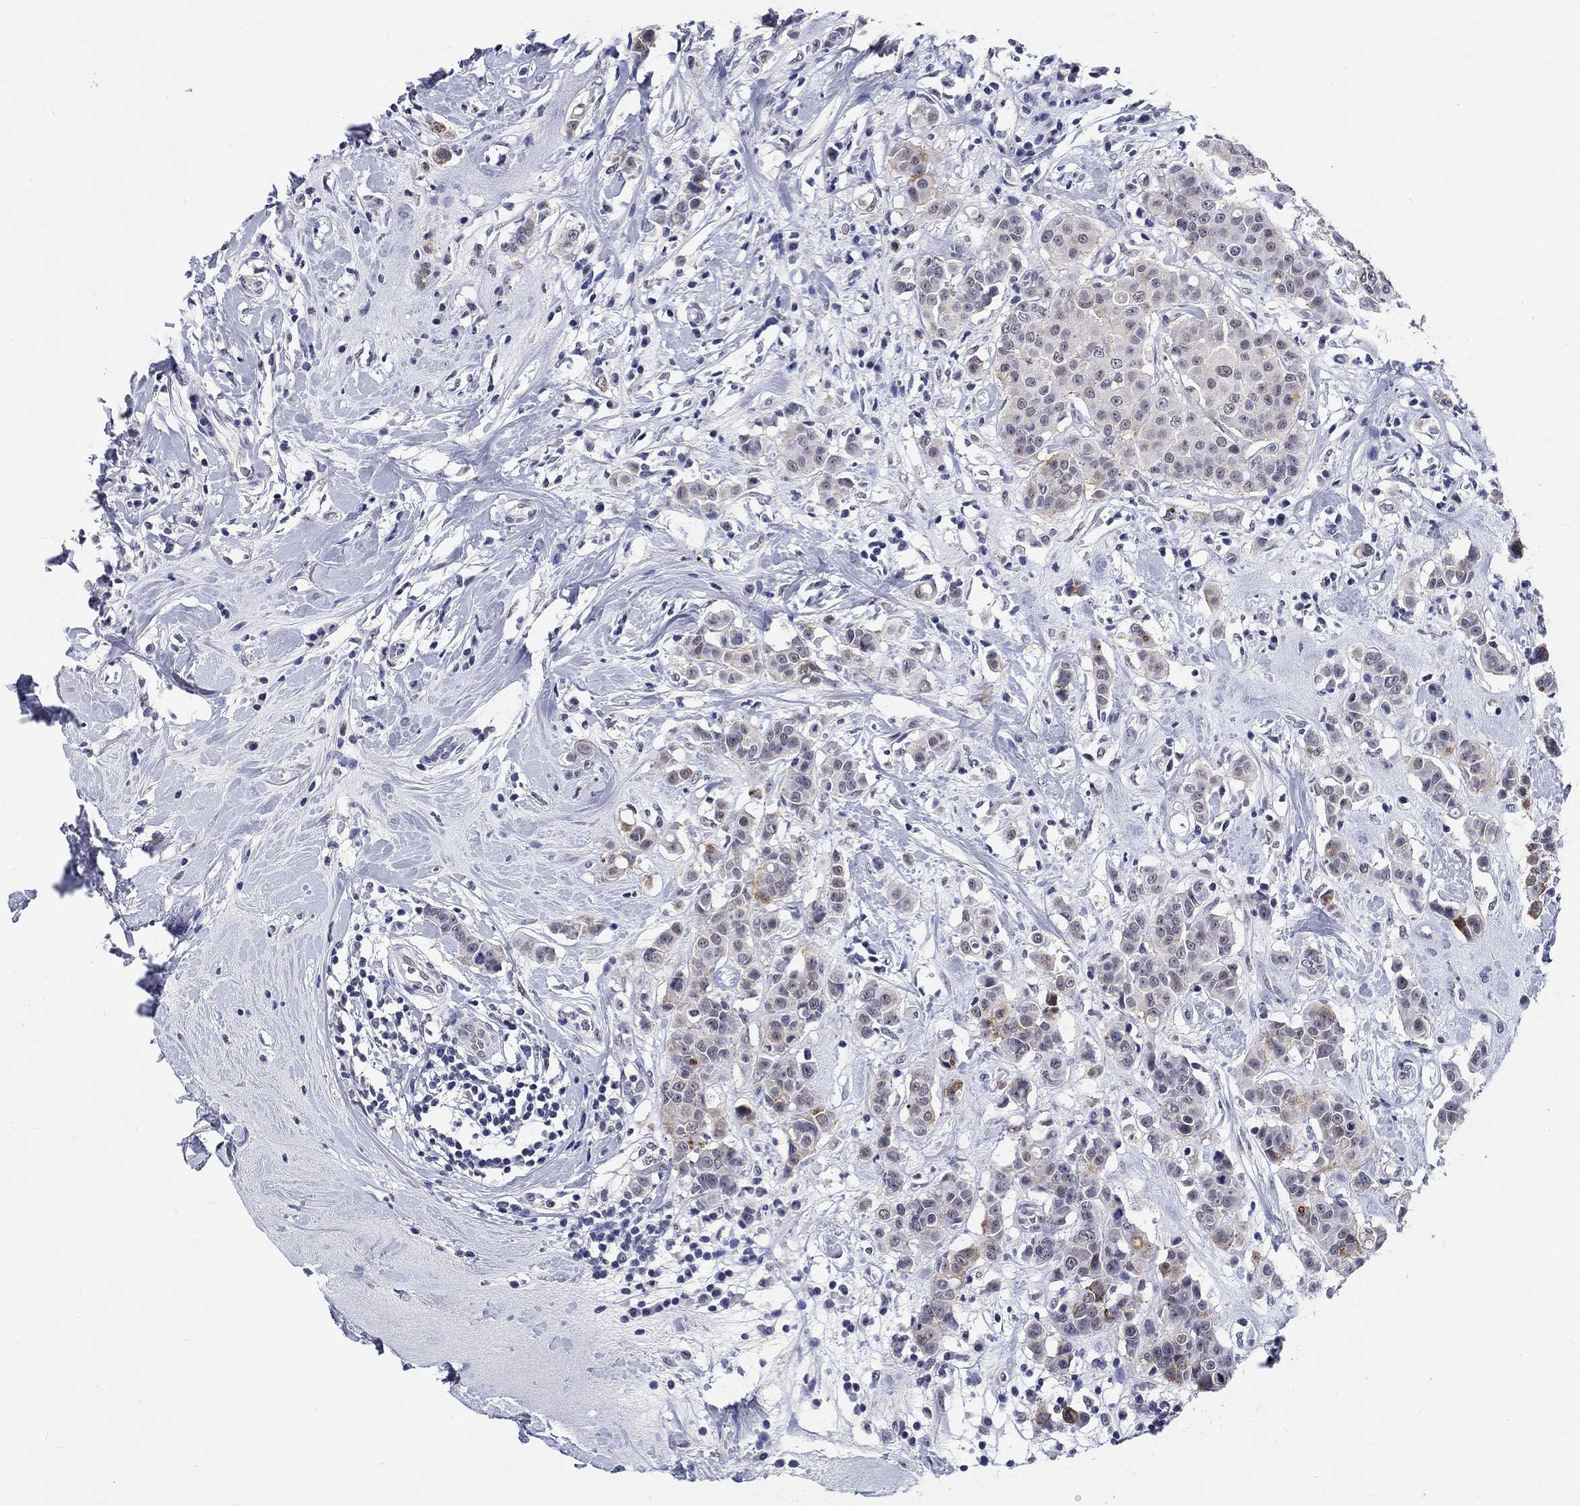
{"staining": {"intensity": "weak", "quantity": "<25%", "location": "cytoplasmic/membranous"}, "tissue": "breast cancer", "cell_type": "Tumor cells", "image_type": "cancer", "snomed": [{"axis": "morphology", "description": "Duct carcinoma"}, {"axis": "topography", "description": "Breast"}], "caption": "Breast cancer was stained to show a protein in brown. There is no significant positivity in tumor cells.", "gene": "GRIN1", "patient": {"sex": "female", "age": 27}}